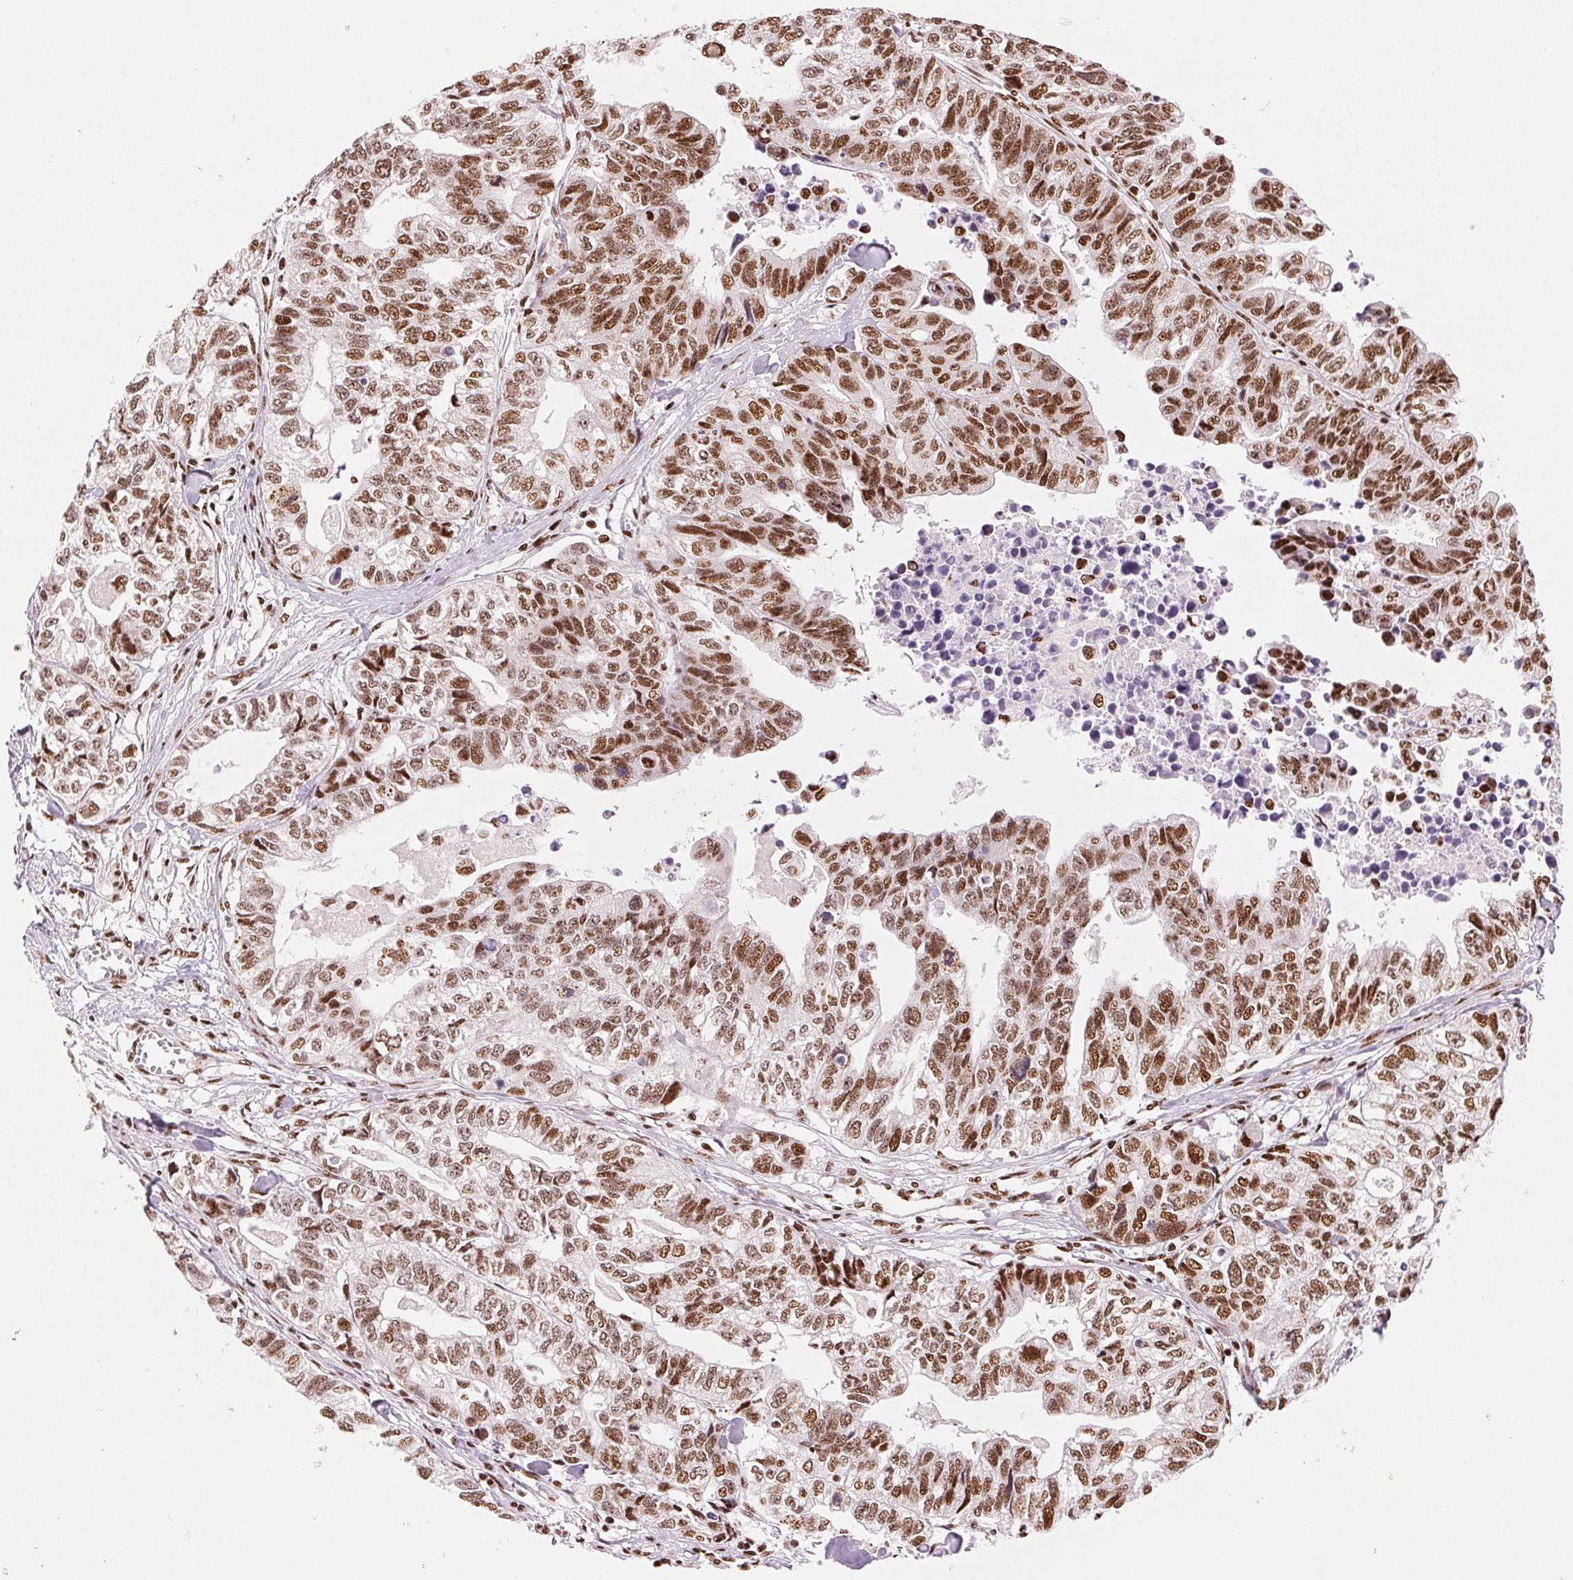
{"staining": {"intensity": "strong", "quantity": ">75%", "location": "nuclear"}, "tissue": "stomach cancer", "cell_type": "Tumor cells", "image_type": "cancer", "snomed": [{"axis": "morphology", "description": "Adenocarcinoma, NOS"}, {"axis": "topography", "description": "Stomach, upper"}], "caption": "Adenocarcinoma (stomach) stained with a protein marker shows strong staining in tumor cells.", "gene": "NXF1", "patient": {"sex": "female", "age": 67}}